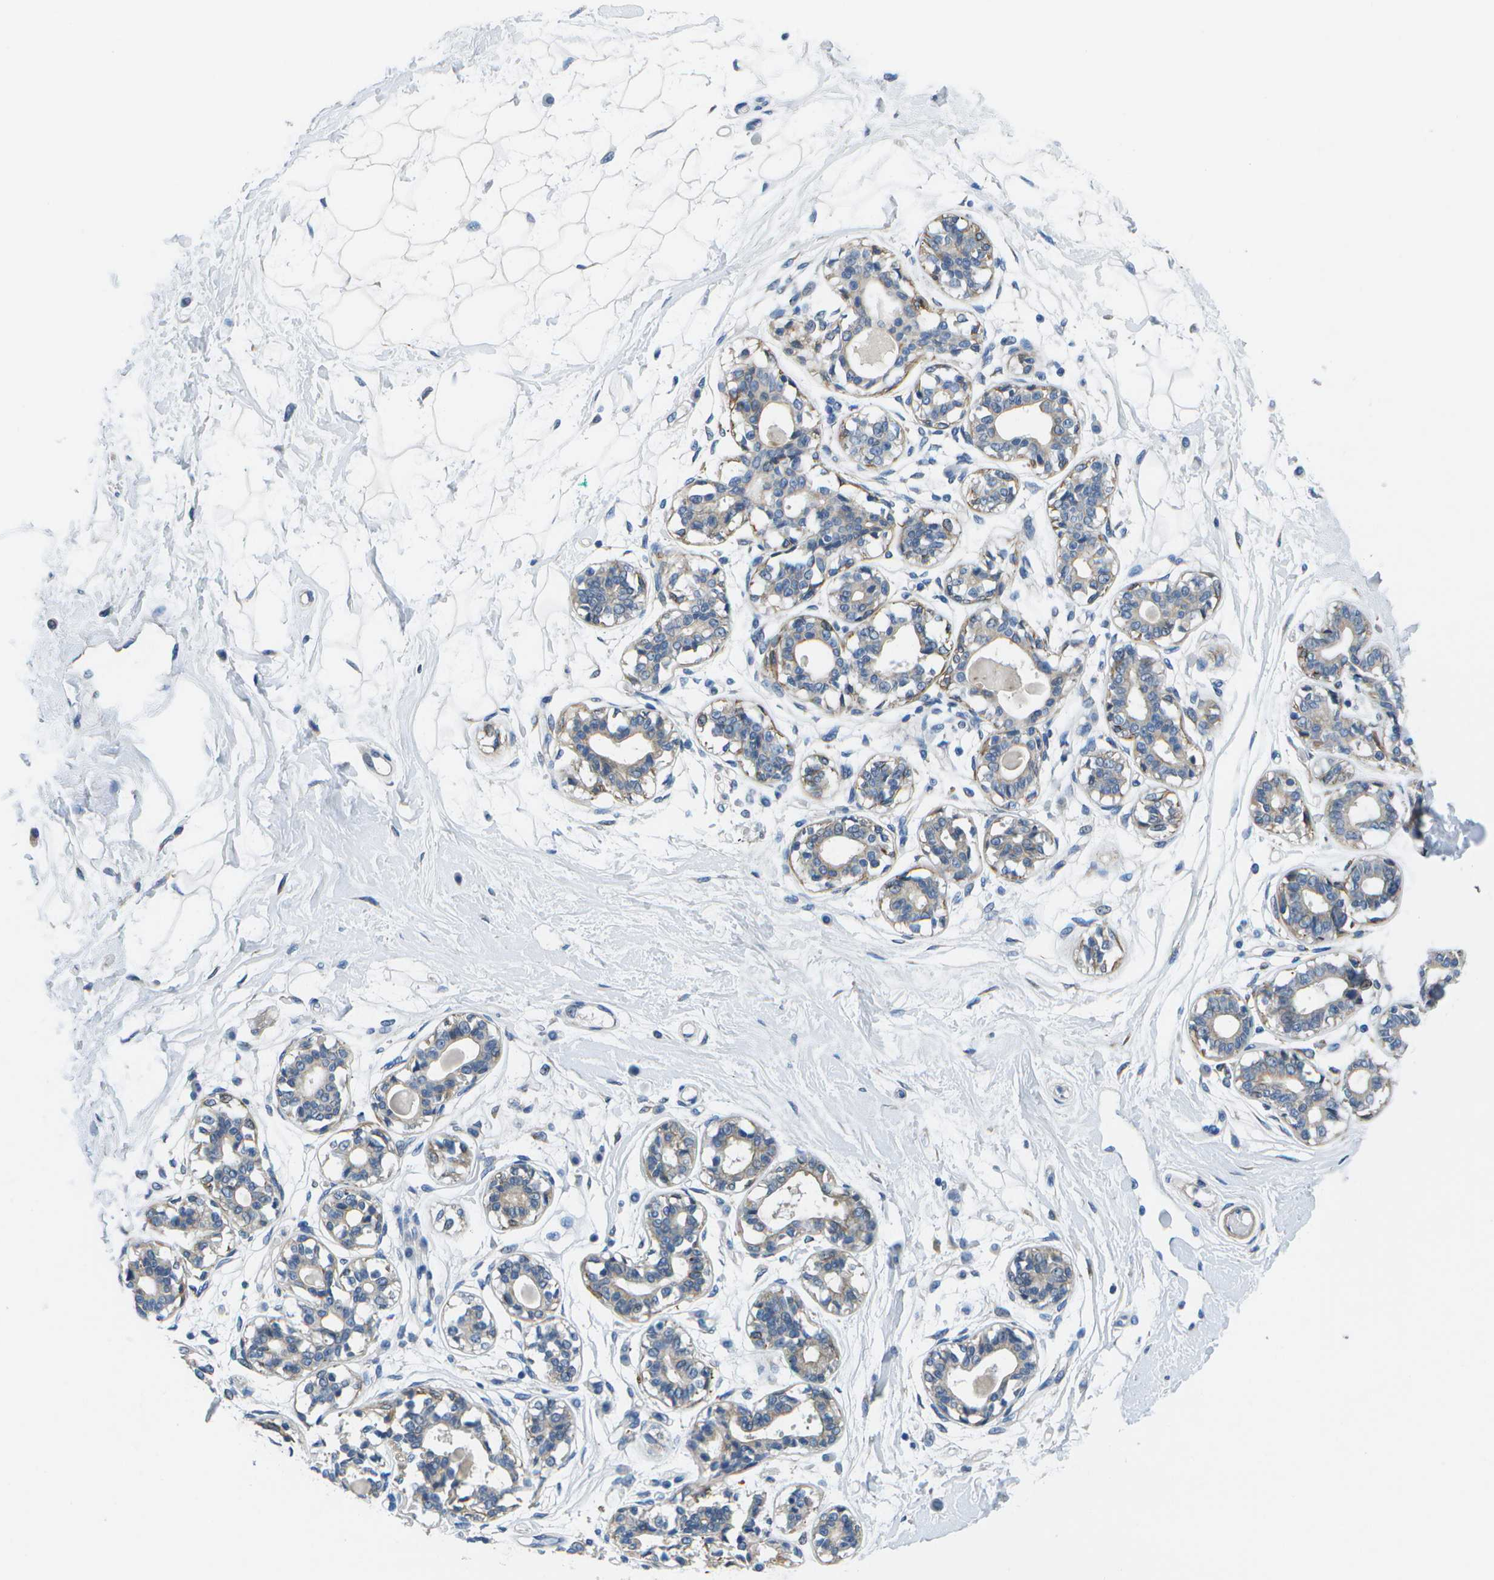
{"staining": {"intensity": "negative", "quantity": "none", "location": "none"}, "tissue": "breast", "cell_type": "Adipocytes", "image_type": "normal", "snomed": [{"axis": "morphology", "description": "Normal tissue, NOS"}, {"axis": "topography", "description": "Breast"}], "caption": "The histopathology image displays no staining of adipocytes in unremarkable breast.", "gene": "P3H1", "patient": {"sex": "female", "age": 45}}